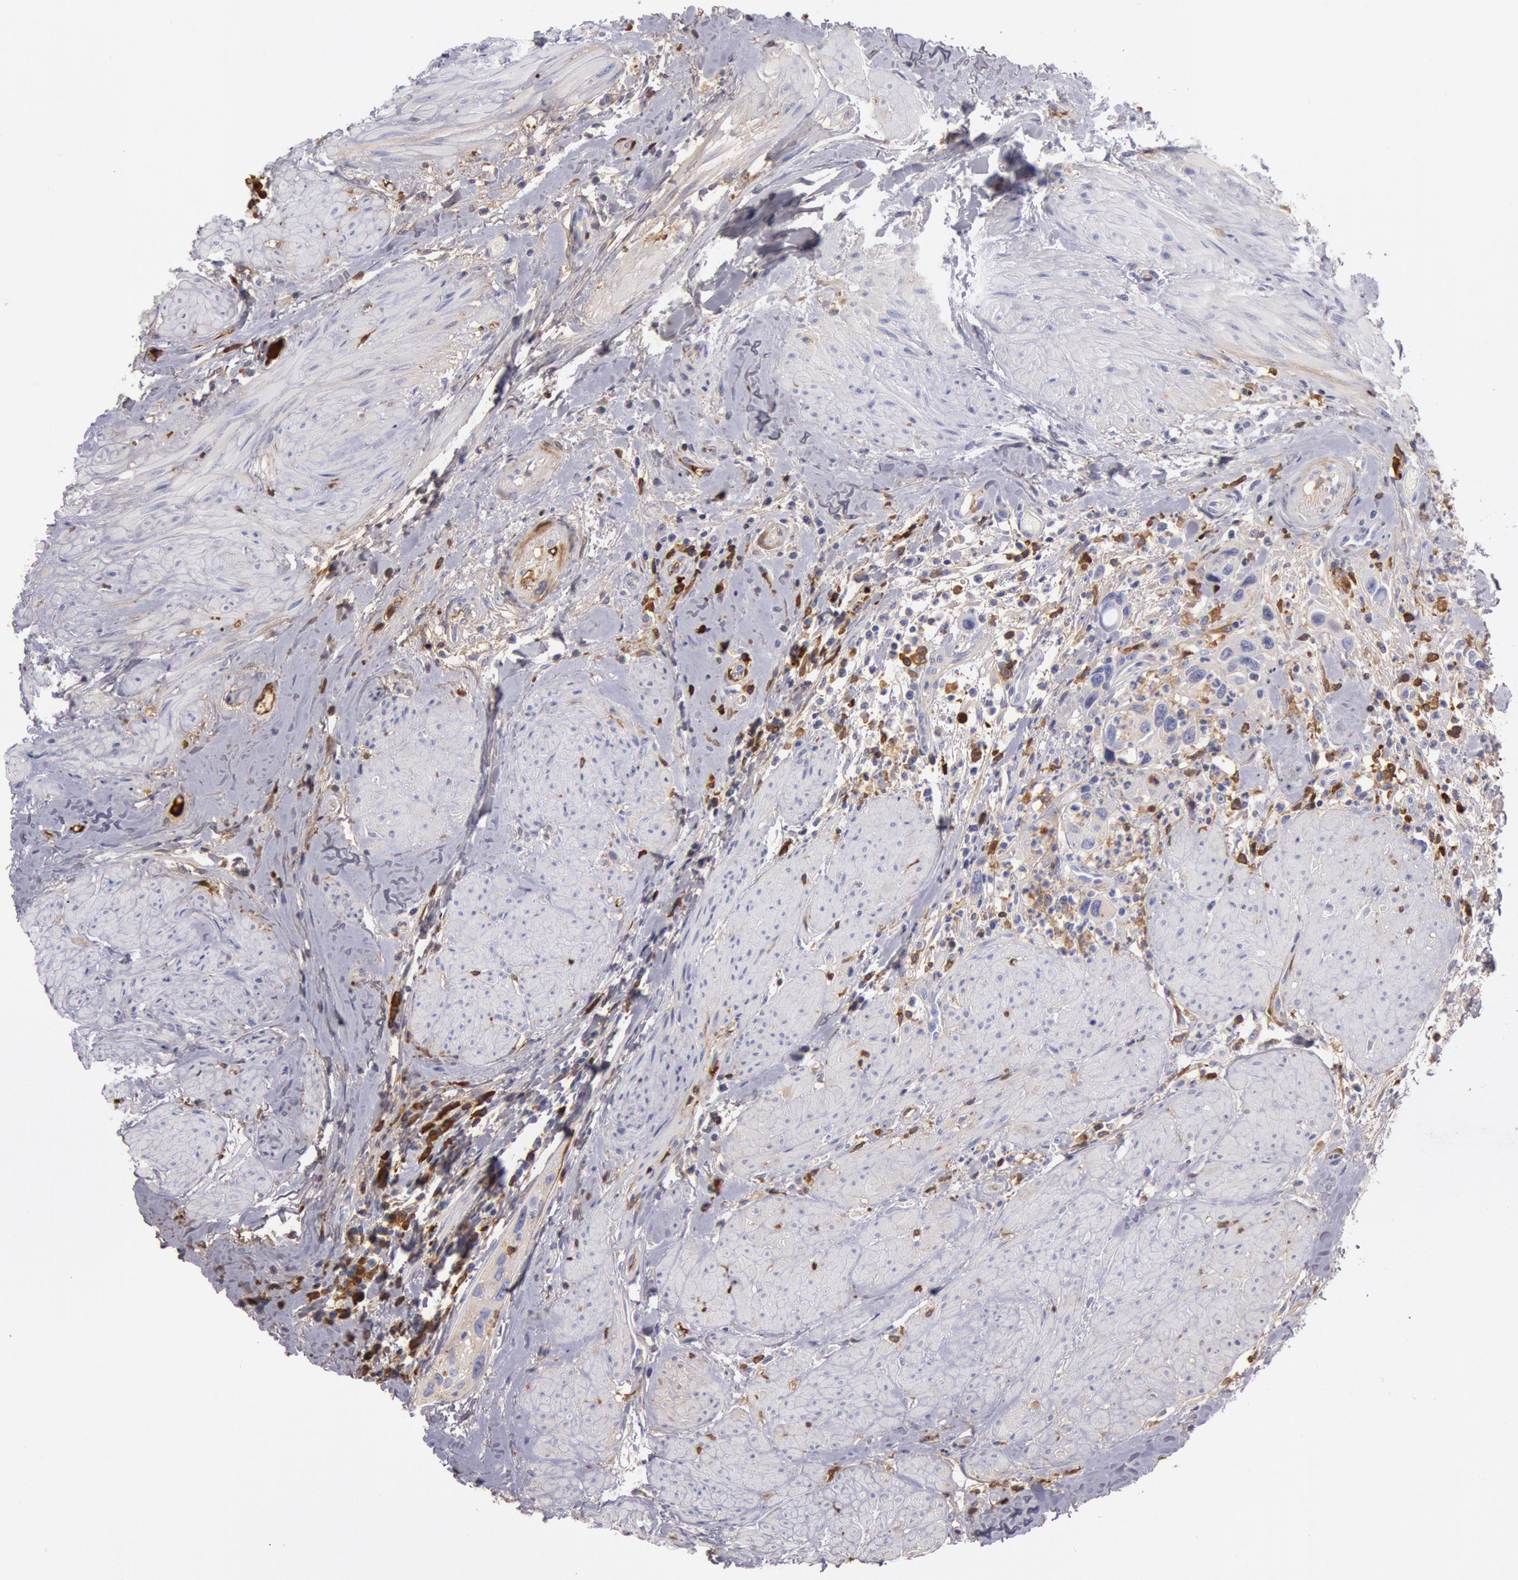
{"staining": {"intensity": "moderate", "quantity": "<25%", "location": "cytoplasmic/membranous"}, "tissue": "urothelial cancer", "cell_type": "Tumor cells", "image_type": "cancer", "snomed": [{"axis": "morphology", "description": "Urothelial carcinoma, High grade"}, {"axis": "topography", "description": "Urinary bladder"}], "caption": "Urothelial carcinoma (high-grade) stained with DAB (3,3'-diaminobenzidine) immunohistochemistry (IHC) demonstrates low levels of moderate cytoplasmic/membranous staining in about <25% of tumor cells.", "gene": "IGHG1", "patient": {"sex": "male", "age": 66}}